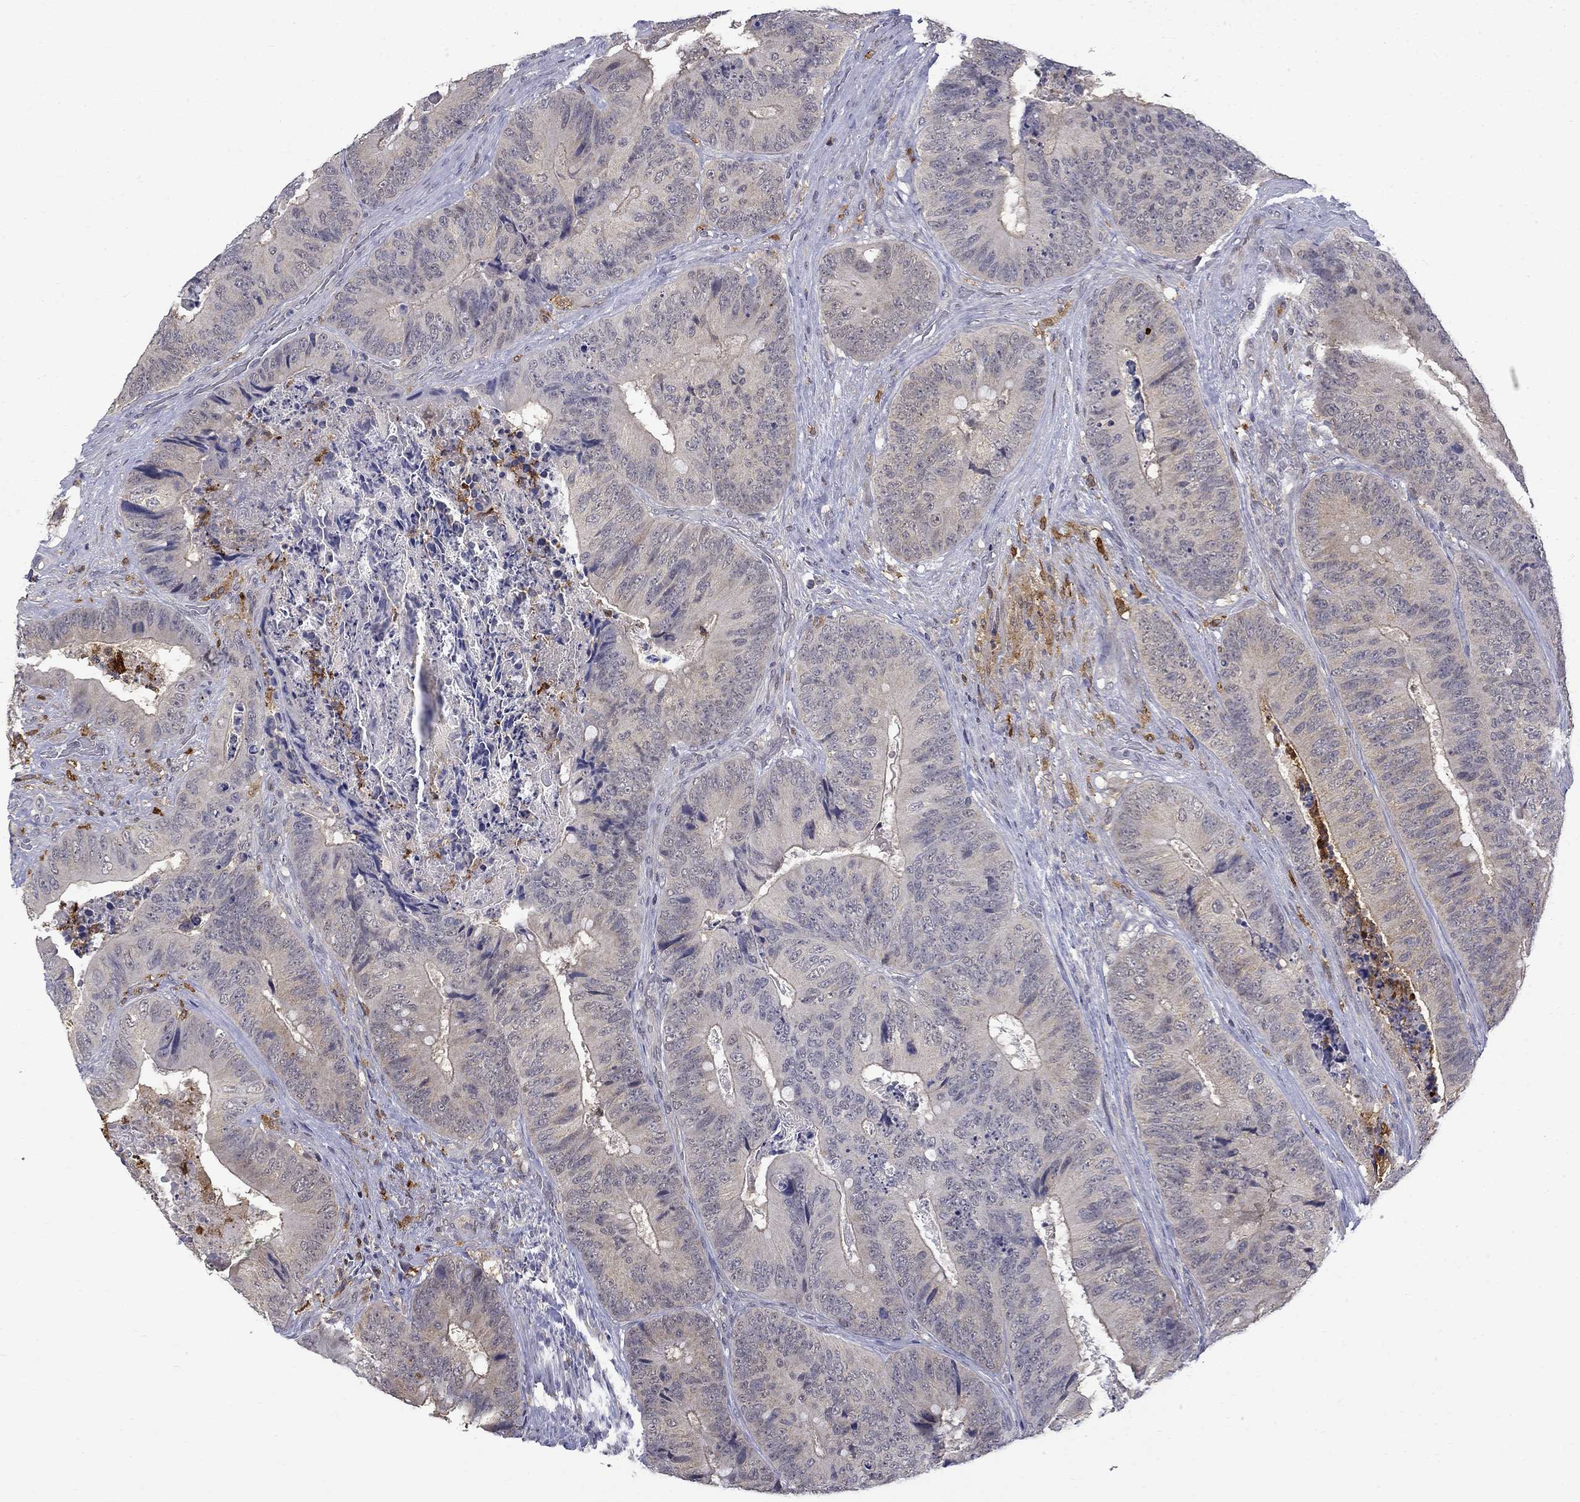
{"staining": {"intensity": "weak", "quantity": "25%-75%", "location": "cytoplasmic/membranous"}, "tissue": "colorectal cancer", "cell_type": "Tumor cells", "image_type": "cancer", "snomed": [{"axis": "morphology", "description": "Adenocarcinoma, NOS"}, {"axis": "topography", "description": "Colon"}], "caption": "This is an image of immunohistochemistry staining of adenocarcinoma (colorectal), which shows weak expression in the cytoplasmic/membranous of tumor cells.", "gene": "PCBP3", "patient": {"sex": "male", "age": 84}}